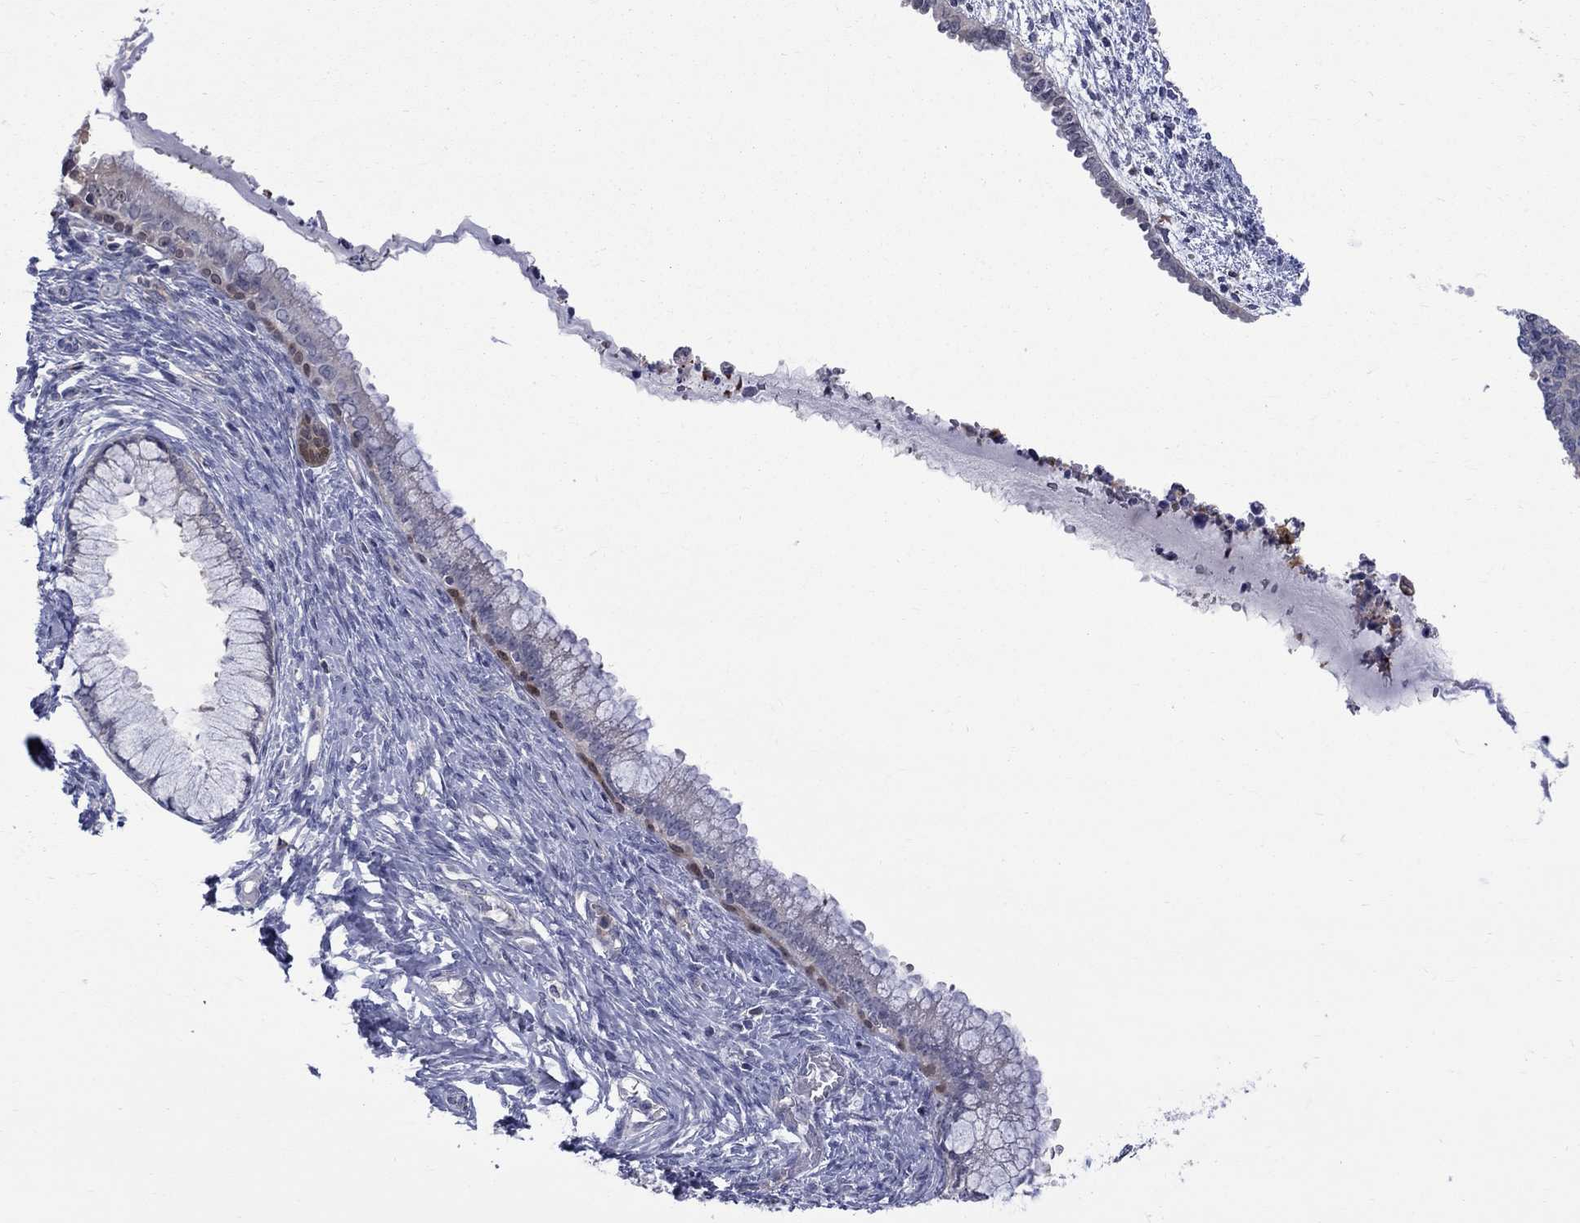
{"staining": {"intensity": "negative", "quantity": "none", "location": "none"}, "tissue": "cervical cancer", "cell_type": "Tumor cells", "image_type": "cancer", "snomed": [{"axis": "morphology", "description": "Squamous cell carcinoma, NOS"}, {"axis": "topography", "description": "Cervix"}], "caption": "Cervical cancer was stained to show a protein in brown. There is no significant staining in tumor cells. (Stains: DAB immunohistochemistry with hematoxylin counter stain, Microscopy: brightfield microscopy at high magnification).", "gene": "HKDC1", "patient": {"sex": "female", "age": 63}}